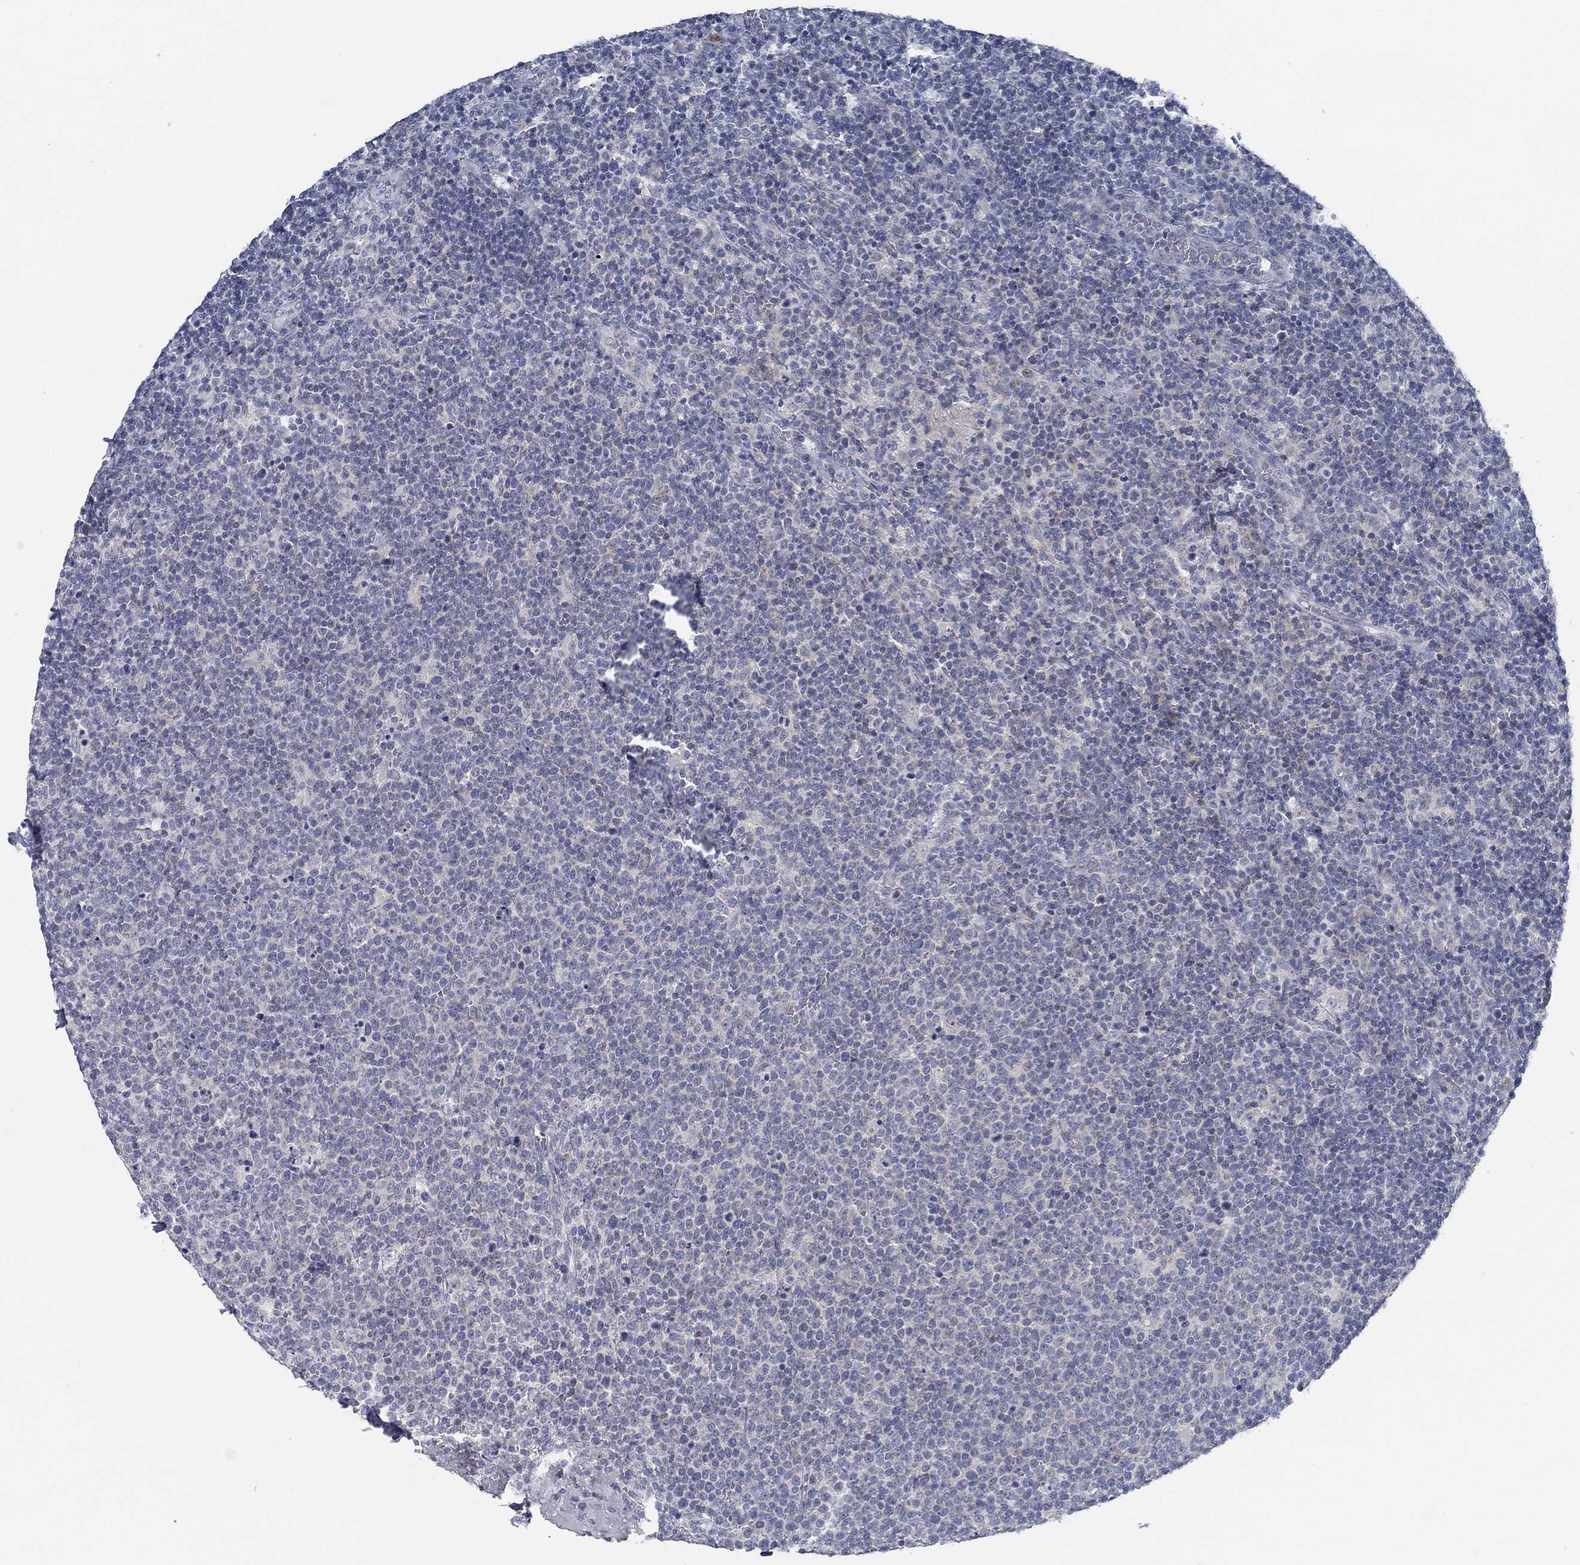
{"staining": {"intensity": "negative", "quantity": "none", "location": "none"}, "tissue": "lymphoma", "cell_type": "Tumor cells", "image_type": "cancer", "snomed": [{"axis": "morphology", "description": "Malignant lymphoma, non-Hodgkin's type, High grade"}, {"axis": "topography", "description": "Lymph node"}], "caption": "An immunohistochemistry histopathology image of high-grade malignant lymphoma, non-Hodgkin's type is shown. There is no staining in tumor cells of high-grade malignant lymphoma, non-Hodgkin's type.", "gene": "ATP1A3", "patient": {"sex": "male", "age": 61}}